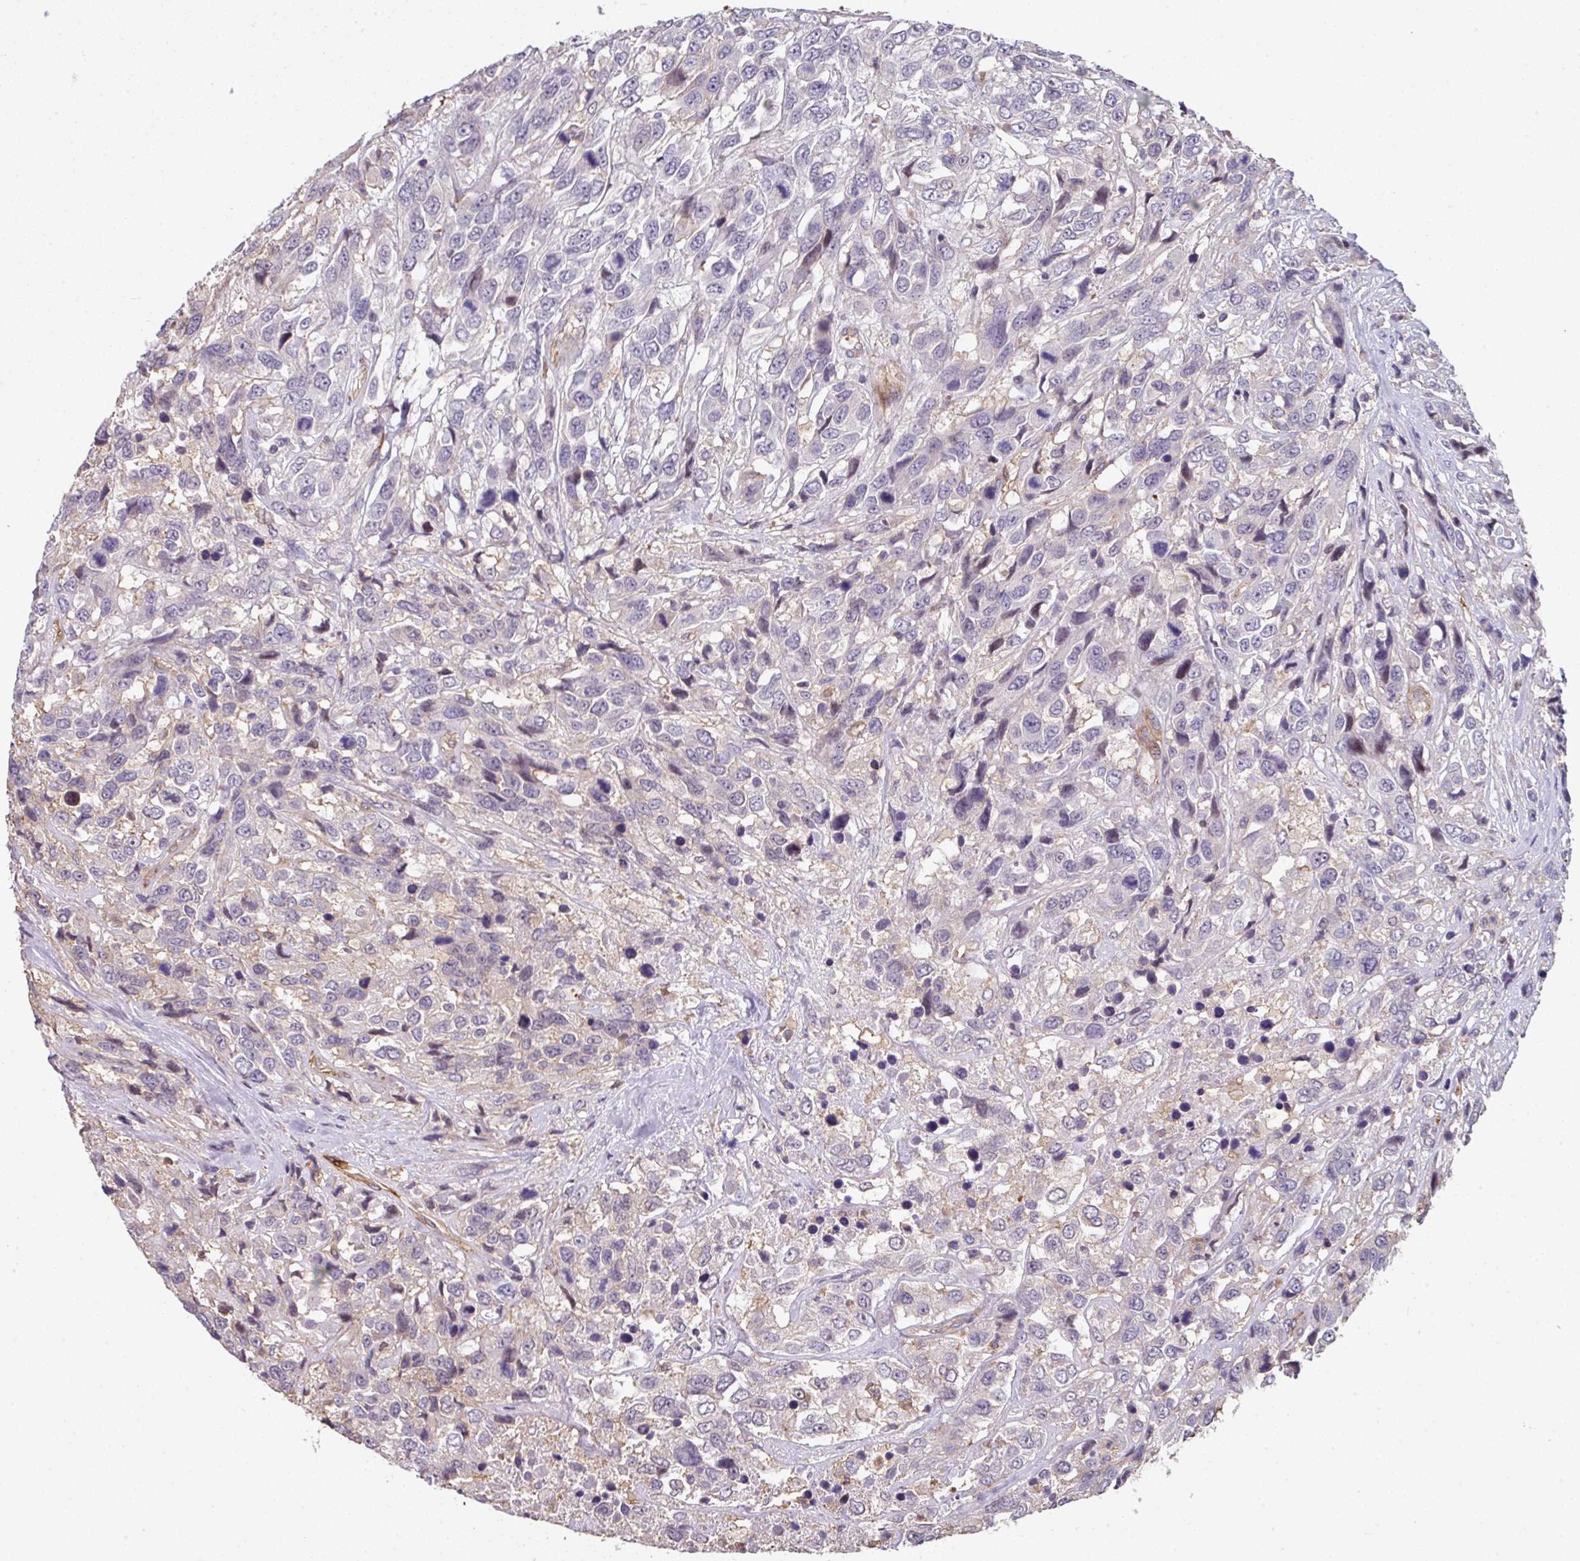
{"staining": {"intensity": "negative", "quantity": "none", "location": "none"}, "tissue": "urothelial cancer", "cell_type": "Tumor cells", "image_type": "cancer", "snomed": [{"axis": "morphology", "description": "Urothelial carcinoma, High grade"}, {"axis": "topography", "description": "Urinary bladder"}], "caption": "High power microscopy image of an immunohistochemistry image of urothelial cancer, revealing no significant positivity in tumor cells. (Stains: DAB IHC with hematoxylin counter stain, Microscopy: brightfield microscopy at high magnification).", "gene": "BEND5", "patient": {"sex": "female", "age": 70}}